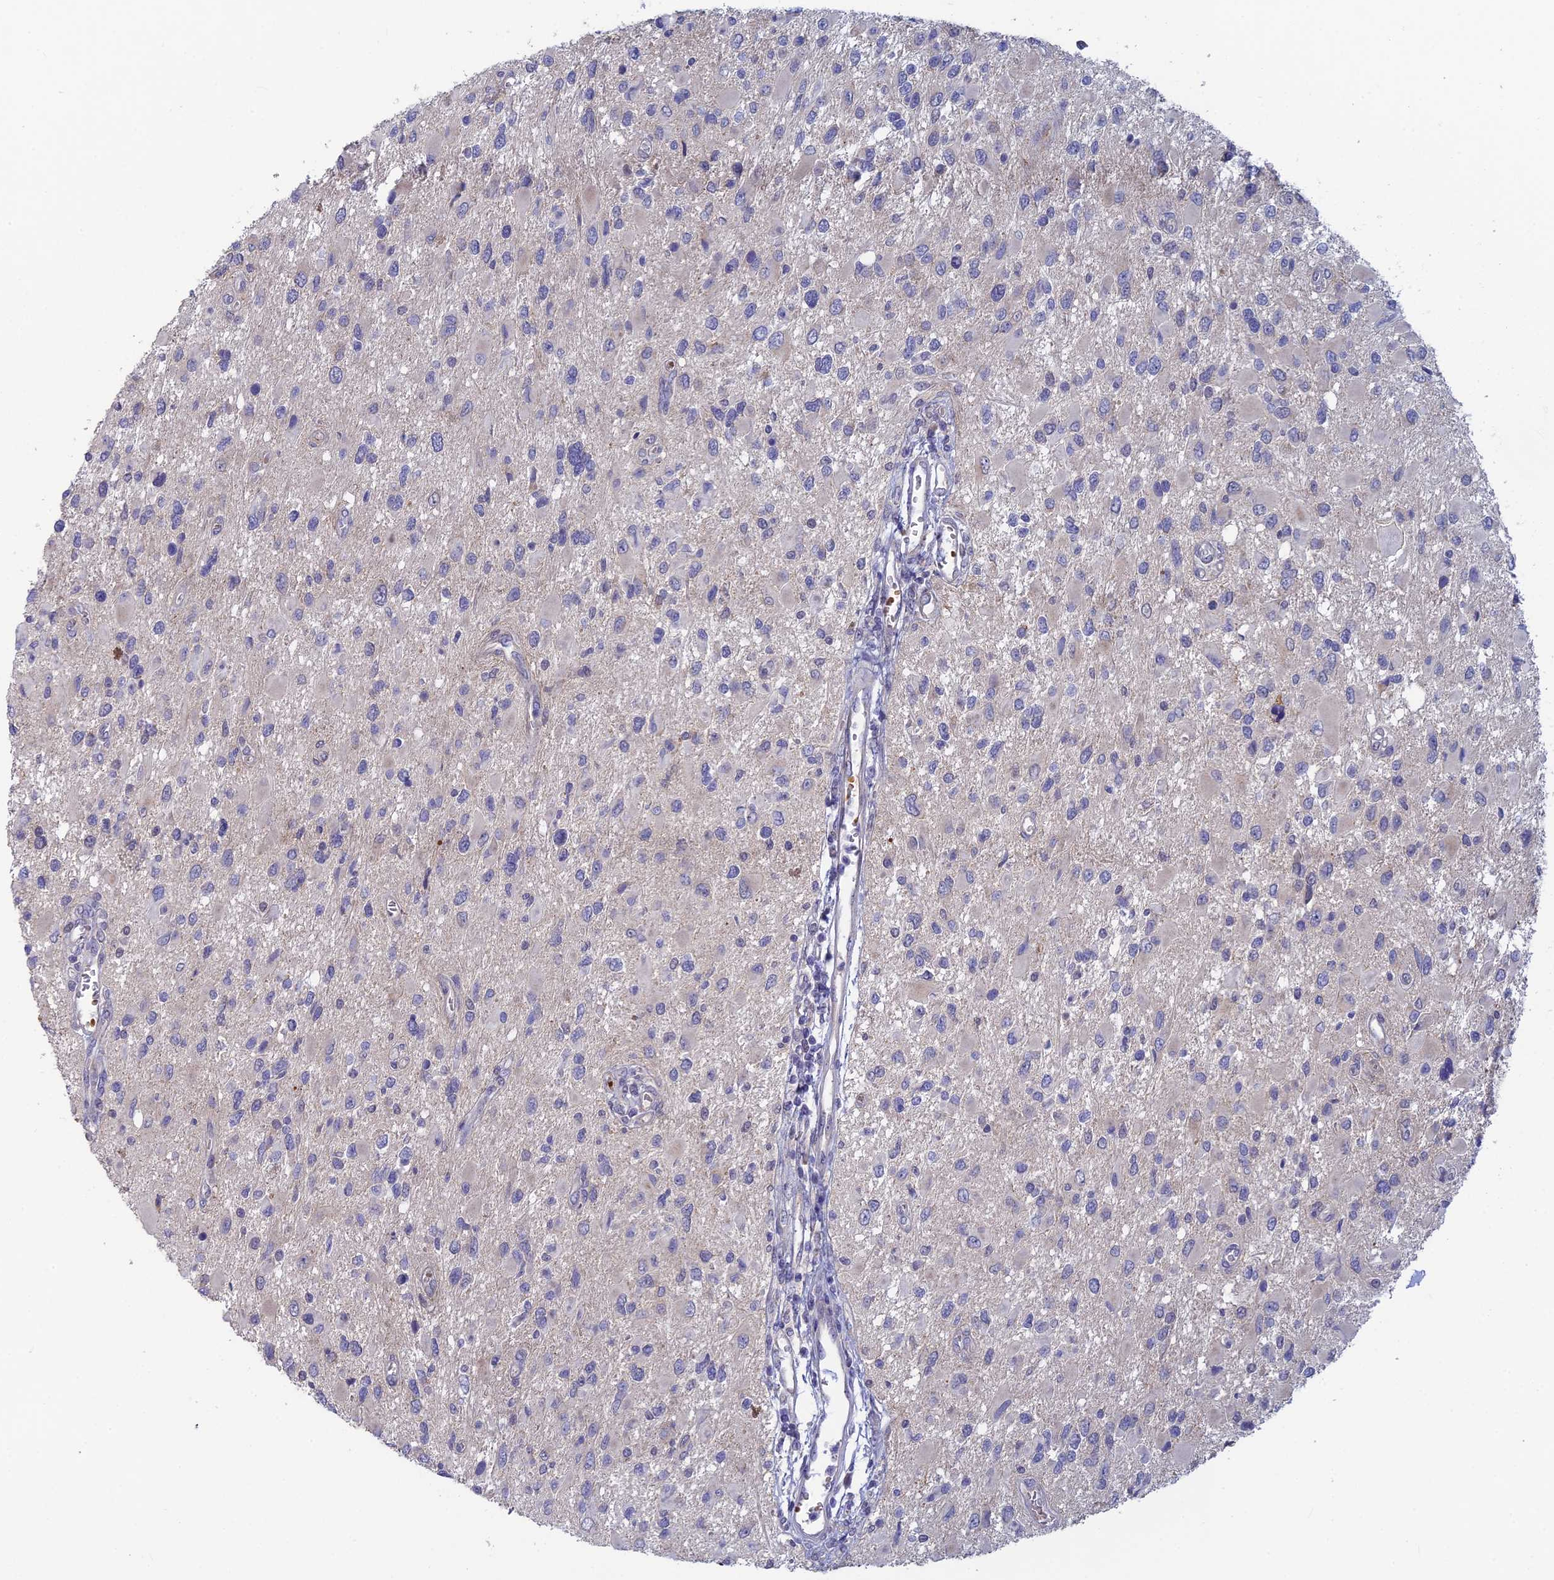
{"staining": {"intensity": "negative", "quantity": "none", "location": "none"}, "tissue": "glioma", "cell_type": "Tumor cells", "image_type": "cancer", "snomed": [{"axis": "morphology", "description": "Glioma, malignant, High grade"}, {"axis": "topography", "description": "Brain"}], "caption": "Photomicrograph shows no significant protein expression in tumor cells of malignant high-grade glioma.", "gene": "GIPC1", "patient": {"sex": "male", "age": 53}}